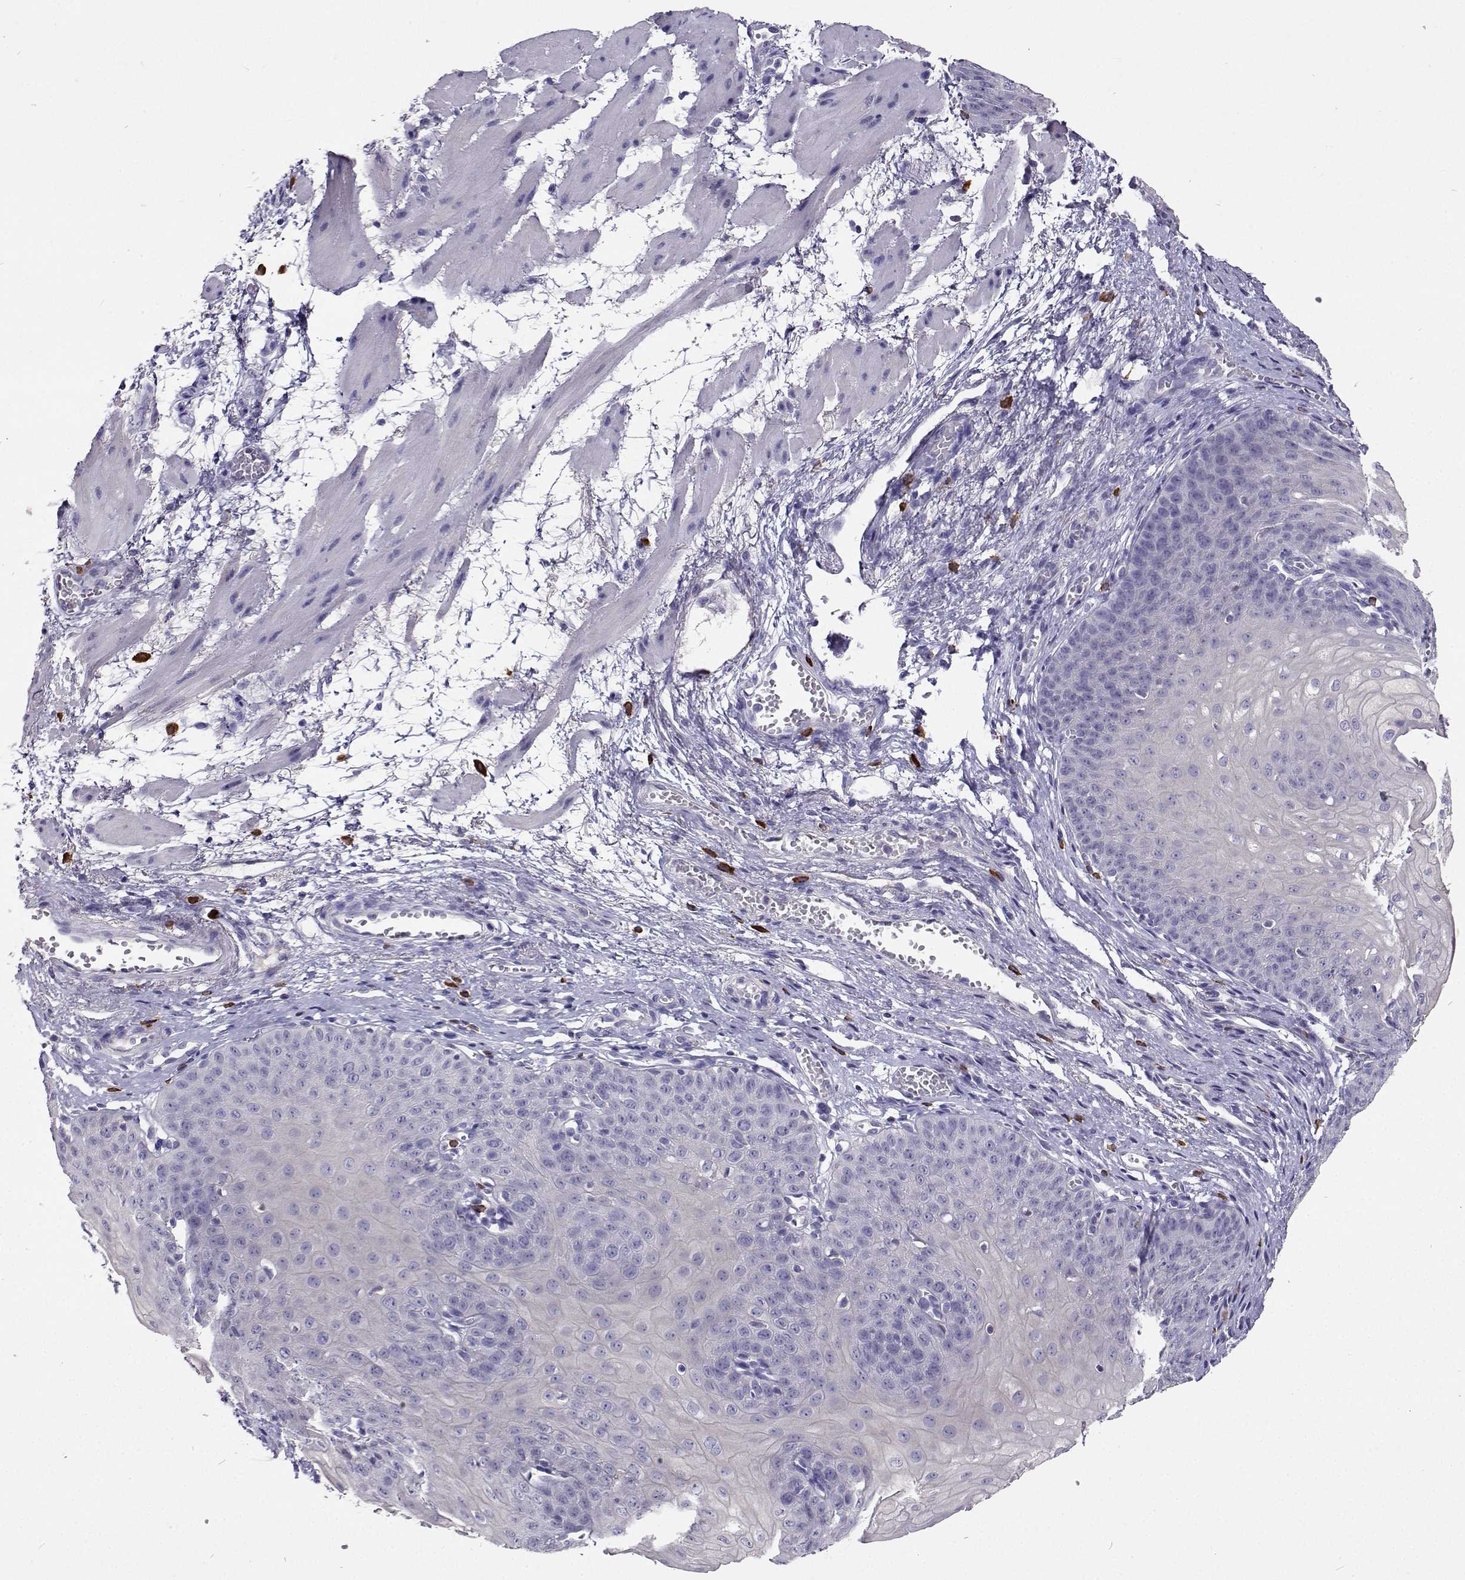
{"staining": {"intensity": "negative", "quantity": "none", "location": "none"}, "tissue": "esophagus", "cell_type": "Squamous epithelial cells", "image_type": "normal", "snomed": [{"axis": "morphology", "description": "Normal tissue, NOS"}, {"axis": "topography", "description": "Esophagus"}], "caption": "Histopathology image shows no significant protein staining in squamous epithelial cells of unremarkable esophagus.", "gene": "CFAP44", "patient": {"sex": "male", "age": 71}}